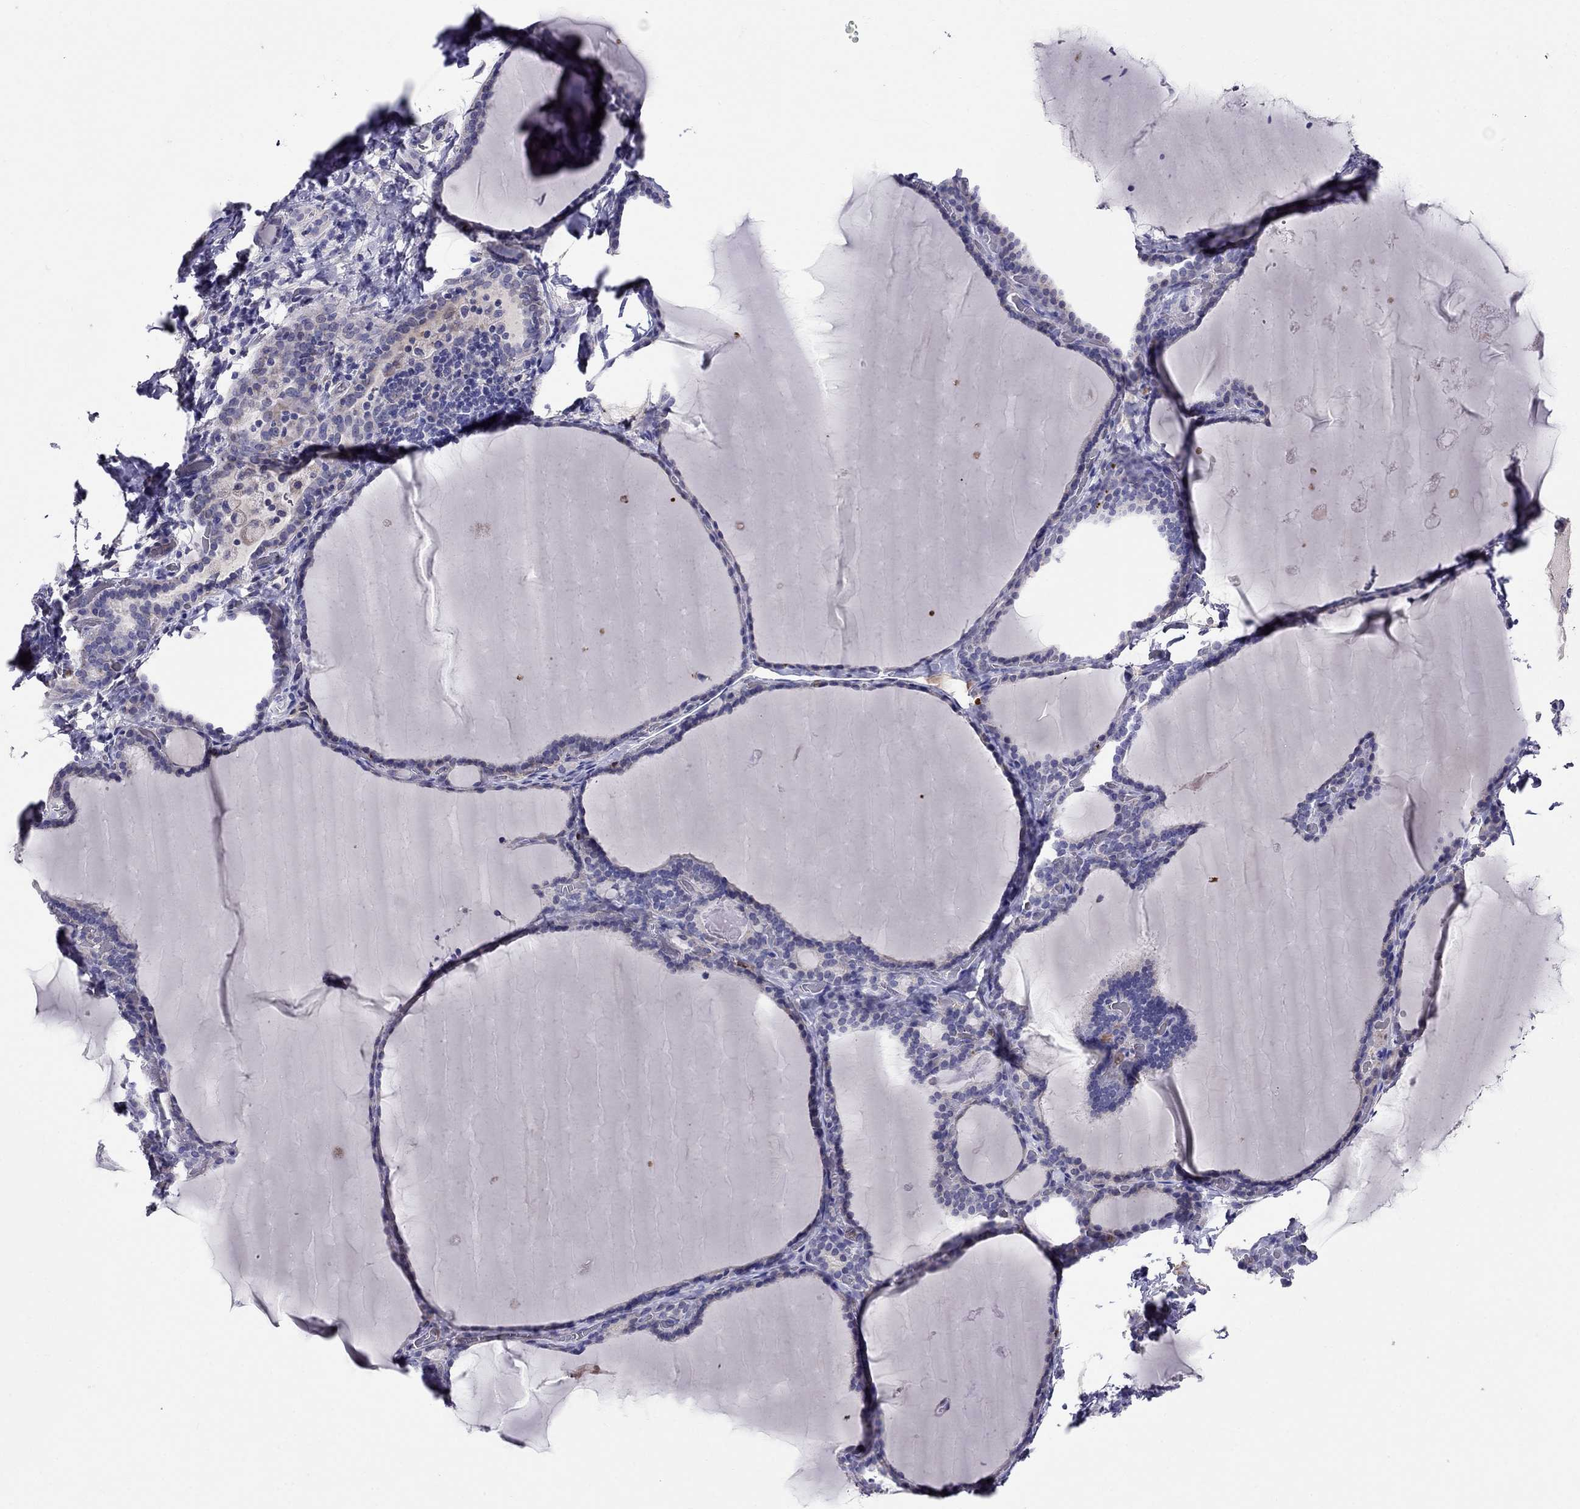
{"staining": {"intensity": "negative", "quantity": "none", "location": "none"}, "tissue": "thyroid gland", "cell_type": "Glandular cells", "image_type": "normal", "snomed": [{"axis": "morphology", "description": "Normal tissue, NOS"}, {"axis": "morphology", "description": "Hyperplasia, NOS"}, {"axis": "topography", "description": "Thyroid gland"}], "caption": "Immunohistochemical staining of unremarkable thyroid gland demonstrates no significant positivity in glandular cells. Brightfield microscopy of IHC stained with DAB (brown) and hematoxylin (blue), captured at high magnification.", "gene": "SPINT4", "patient": {"sex": "female", "age": 27}}